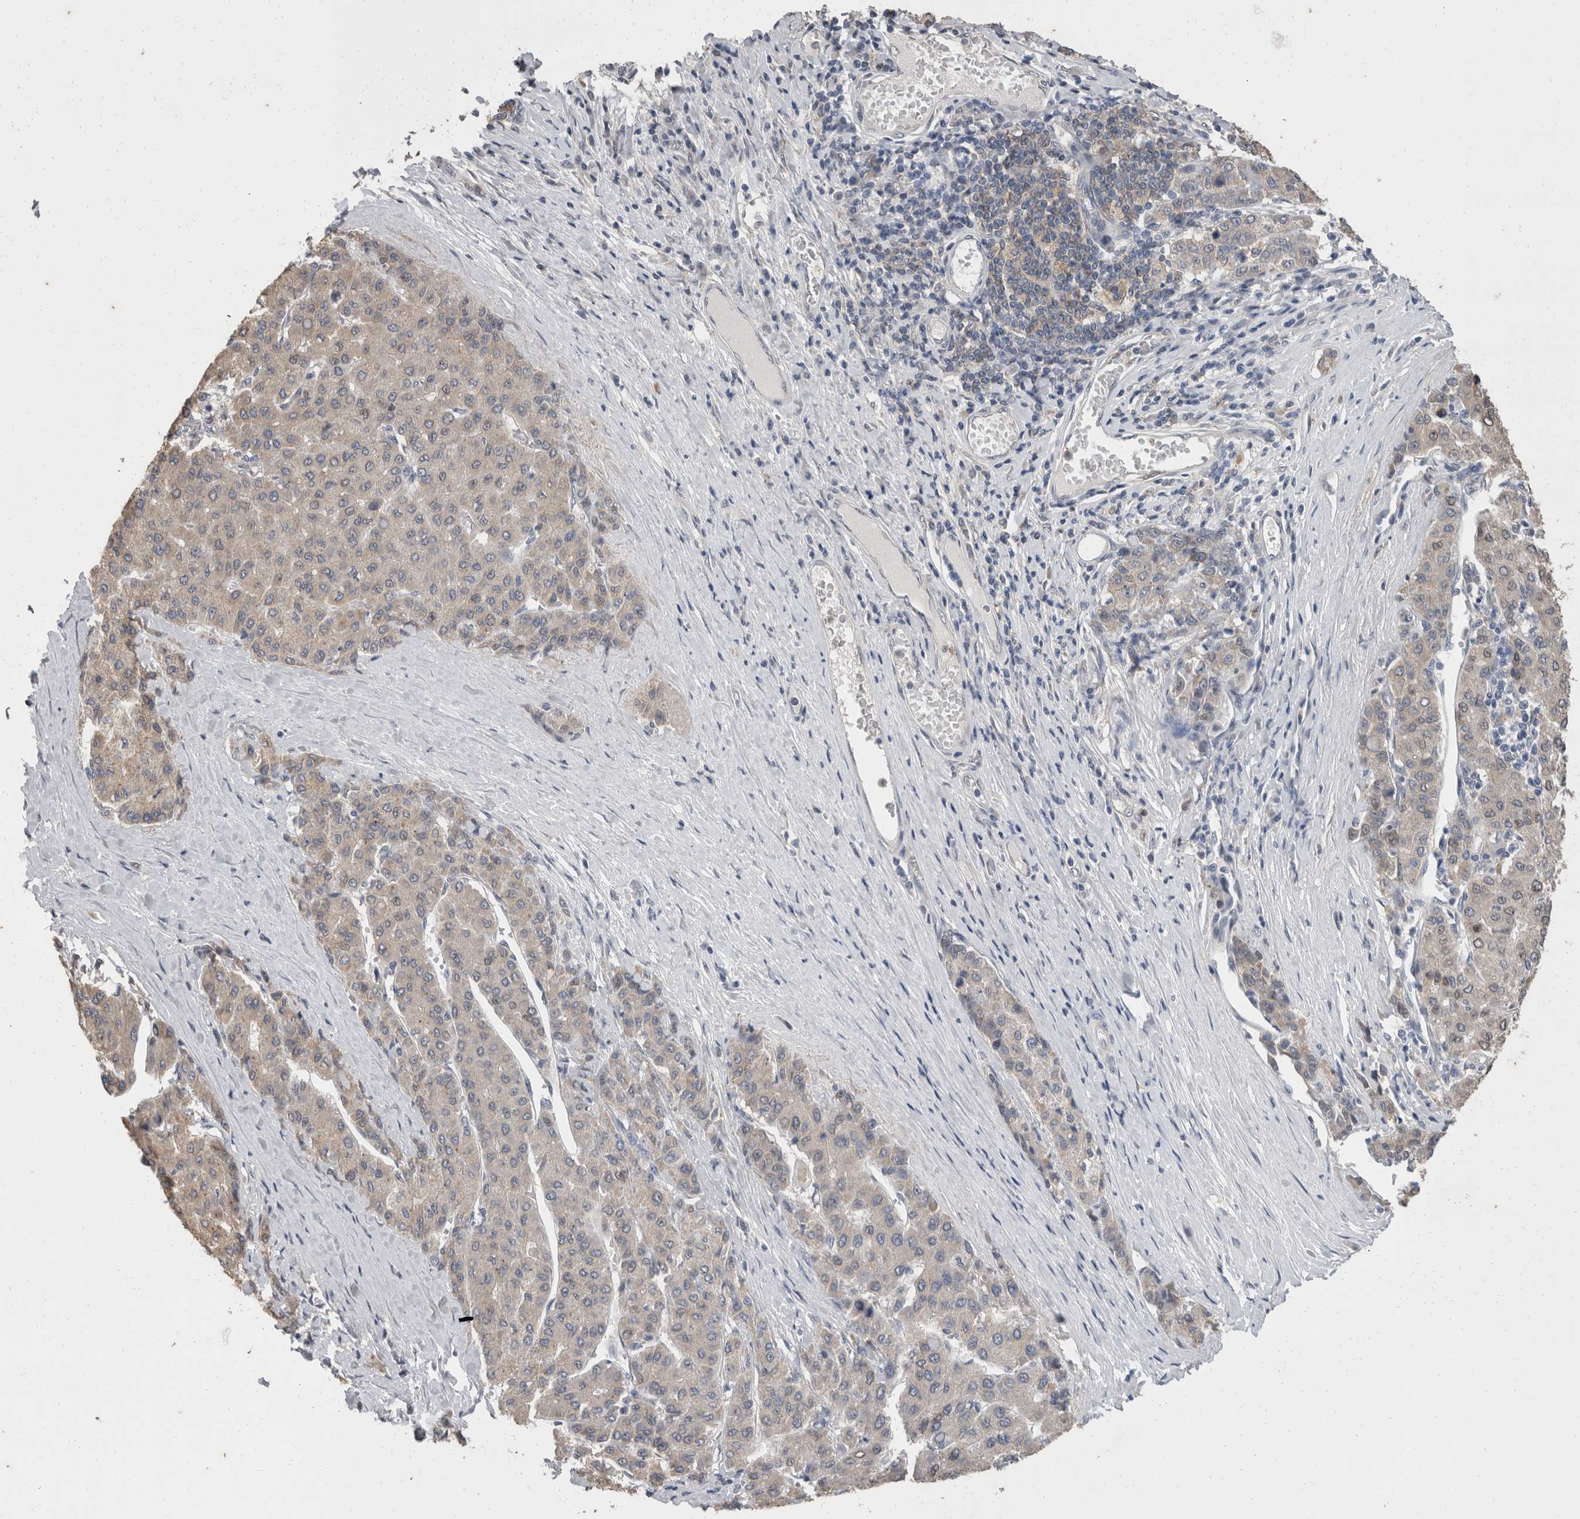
{"staining": {"intensity": "weak", "quantity": ">75%", "location": "cytoplasmic/membranous"}, "tissue": "liver cancer", "cell_type": "Tumor cells", "image_type": "cancer", "snomed": [{"axis": "morphology", "description": "Carcinoma, Hepatocellular, NOS"}, {"axis": "topography", "description": "Liver"}], "caption": "Brown immunohistochemical staining in liver cancer (hepatocellular carcinoma) demonstrates weak cytoplasmic/membranous expression in approximately >75% of tumor cells. (DAB (3,3'-diaminobenzidine) IHC with brightfield microscopy, high magnification).", "gene": "FHOD3", "patient": {"sex": "male", "age": 65}}